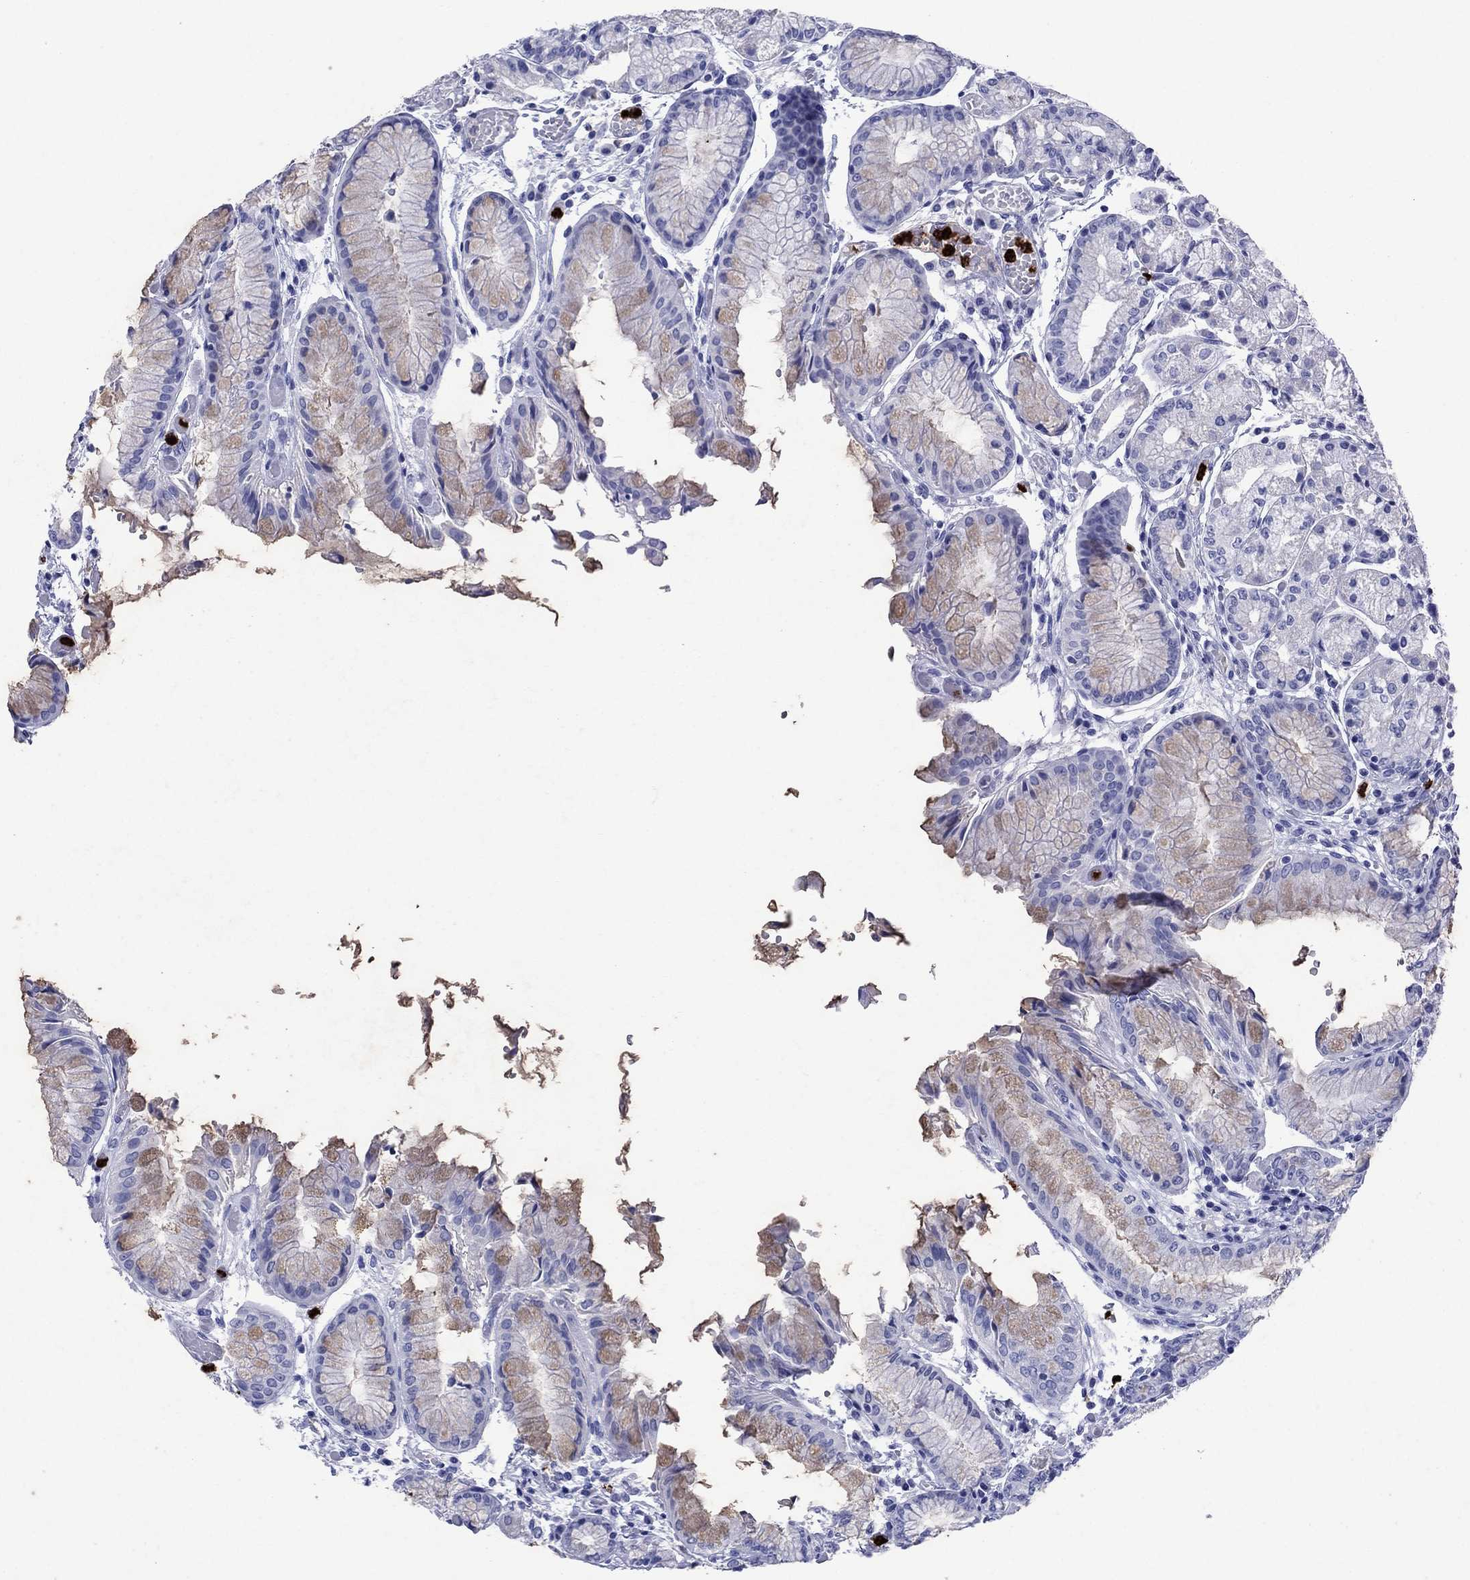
{"staining": {"intensity": "negative", "quantity": "none", "location": "none"}, "tissue": "stomach", "cell_type": "Glandular cells", "image_type": "normal", "snomed": [{"axis": "morphology", "description": "Normal tissue, NOS"}, {"axis": "topography", "description": "Stomach, upper"}], "caption": "This is an immunohistochemistry (IHC) photomicrograph of normal stomach. There is no staining in glandular cells.", "gene": "AZU1", "patient": {"sex": "male", "age": 72}}